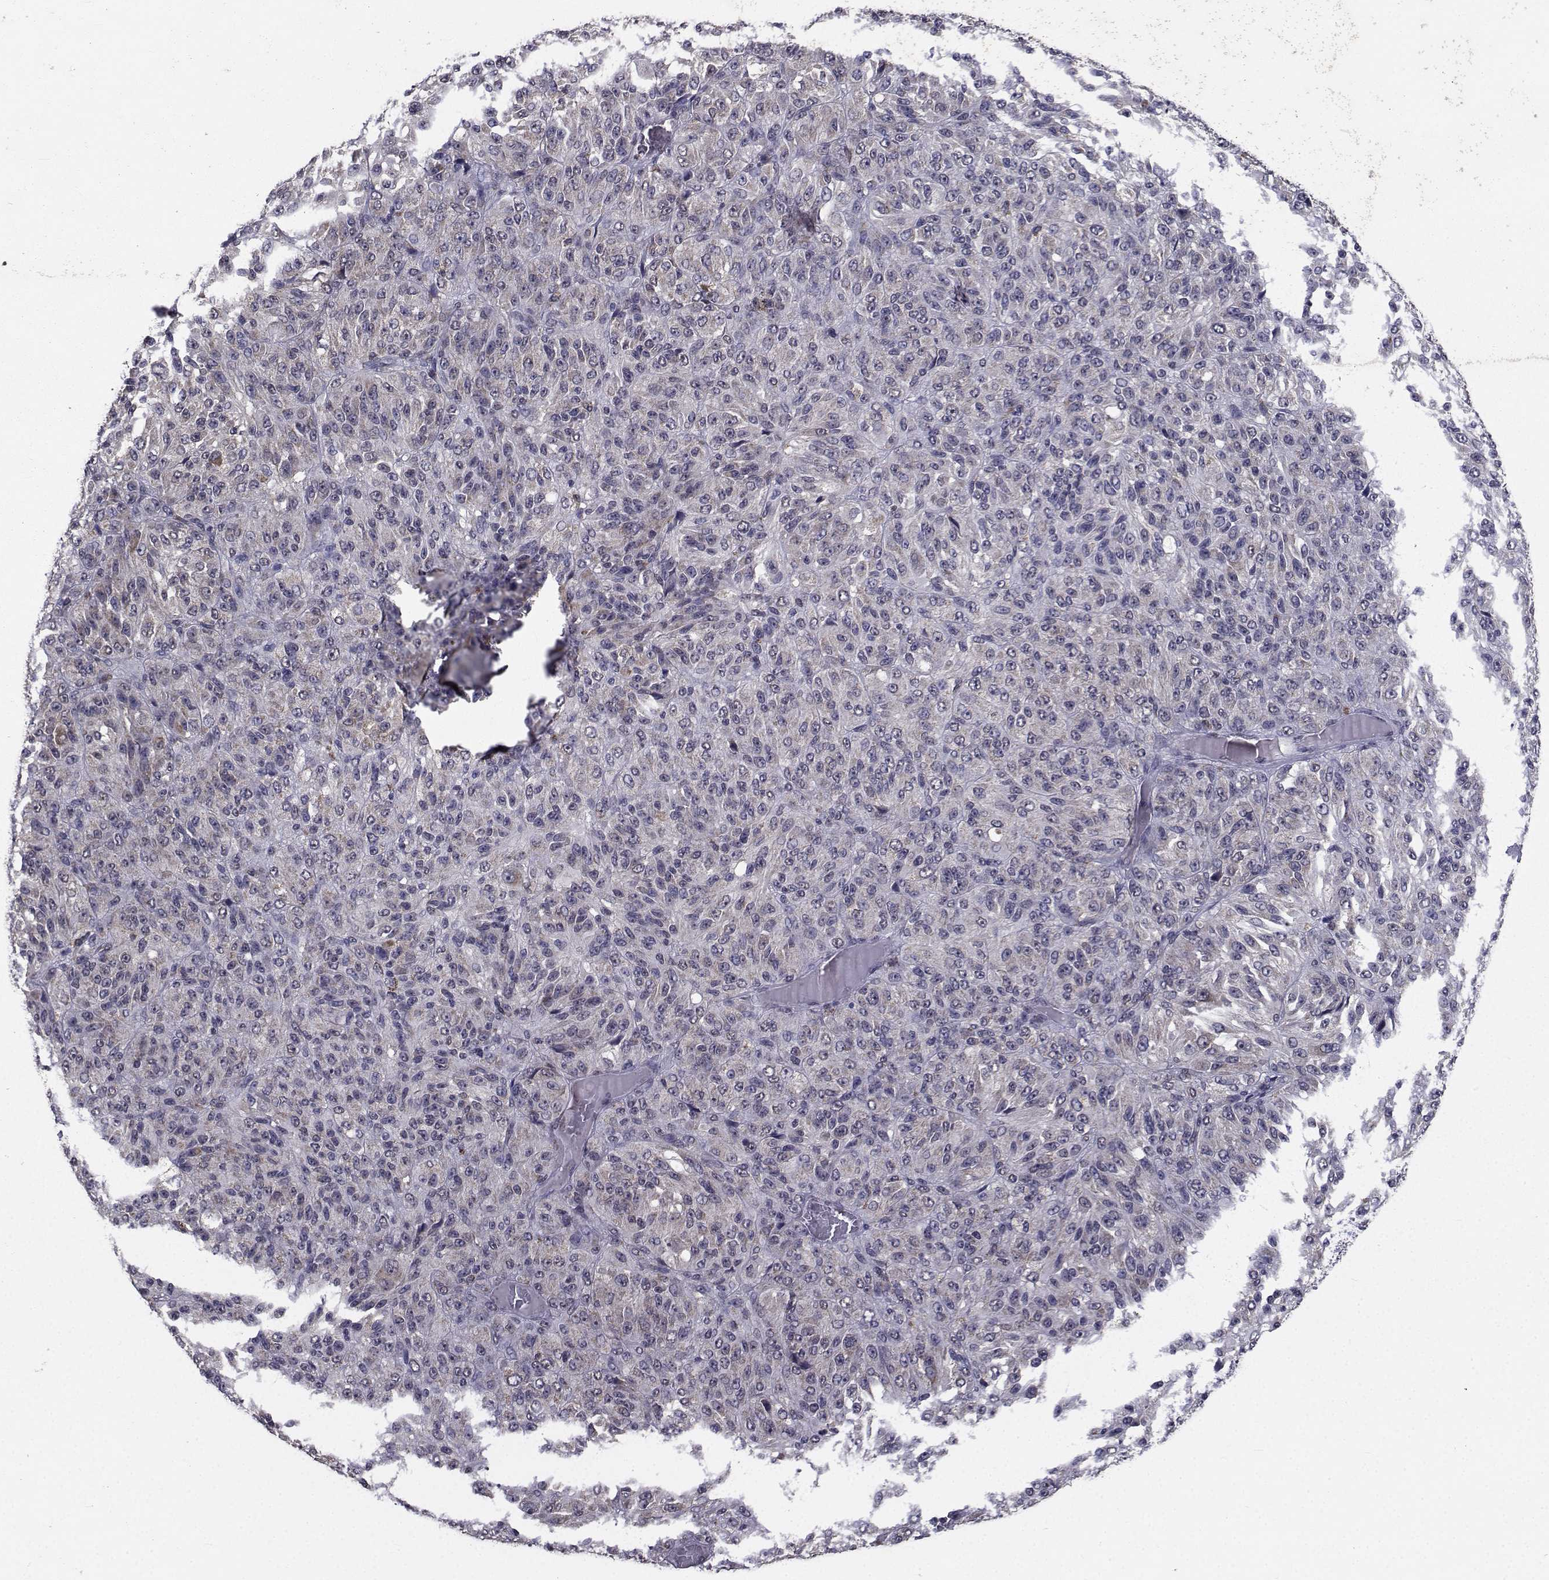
{"staining": {"intensity": "weak", "quantity": "<25%", "location": "cytoplasmic/membranous"}, "tissue": "melanoma", "cell_type": "Tumor cells", "image_type": "cancer", "snomed": [{"axis": "morphology", "description": "Malignant melanoma, Metastatic site"}, {"axis": "topography", "description": "Brain"}], "caption": "DAB immunohistochemical staining of human malignant melanoma (metastatic site) exhibits no significant expression in tumor cells.", "gene": "CYP2S1", "patient": {"sex": "female", "age": 56}}